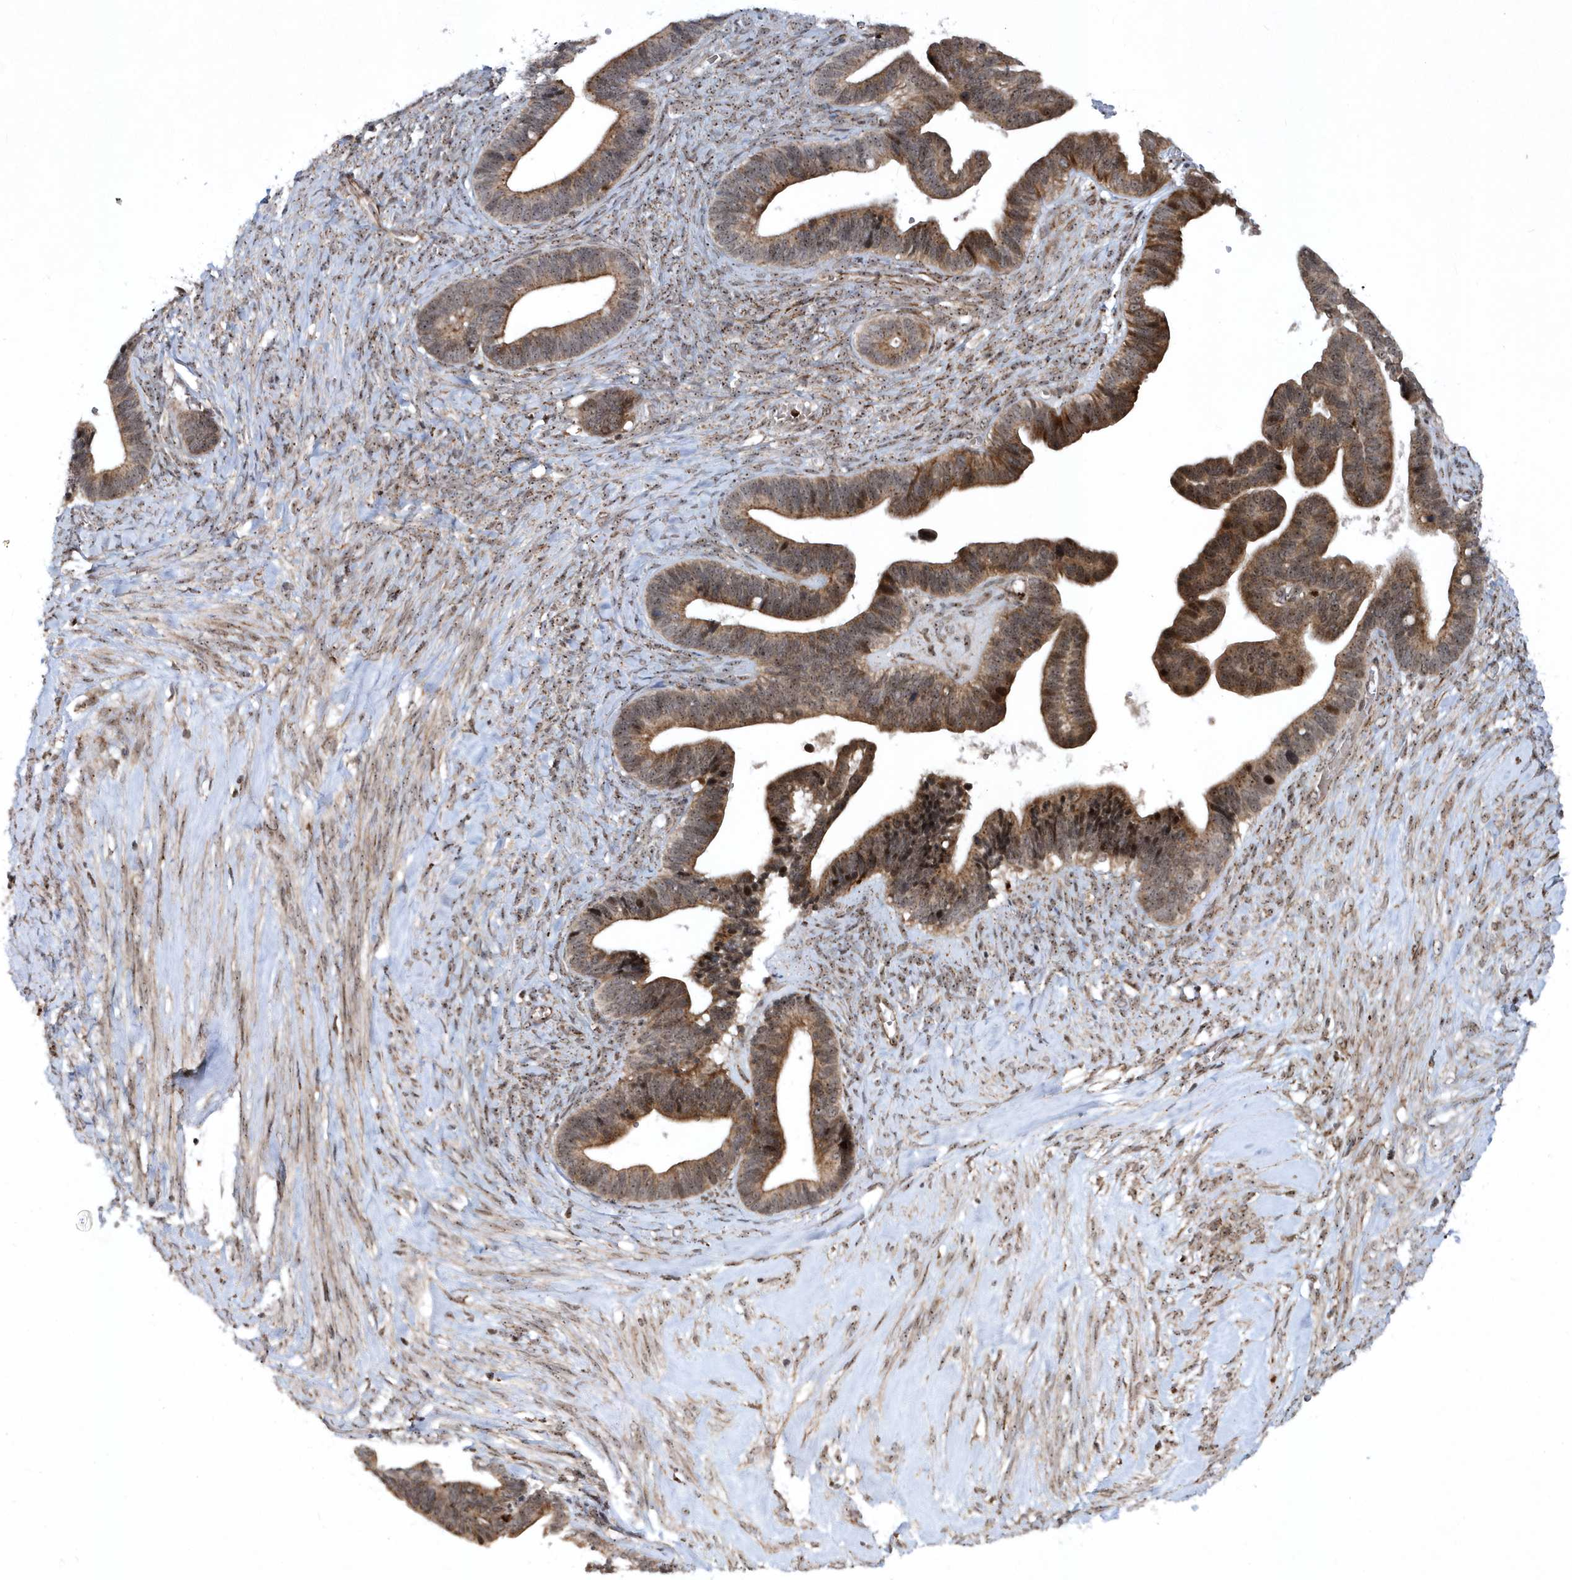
{"staining": {"intensity": "moderate", "quantity": ">75%", "location": "cytoplasmic/membranous,nuclear"}, "tissue": "ovarian cancer", "cell_type": "Tumor cells", "image_type": "cancer", "snomed": [{"axis": "morphology", "description": "Cystadenocarcinoma, serous, NOS"}, {"axis": "topography", "description": "Ovary"}], "caption": "Protein staining of ovarian cancer tissue exhibits moderate cytoplasmic/membranous and nuclear staining in approximately >75% of tumor cells. The staining was performed using DAB to visualize the protein expression in brown, while the nuclei were stained in blue with hematoxylin (Magnification: 20x).", "gene": "SOWAHB", "patient": {"sex": "female", "age": 56}}